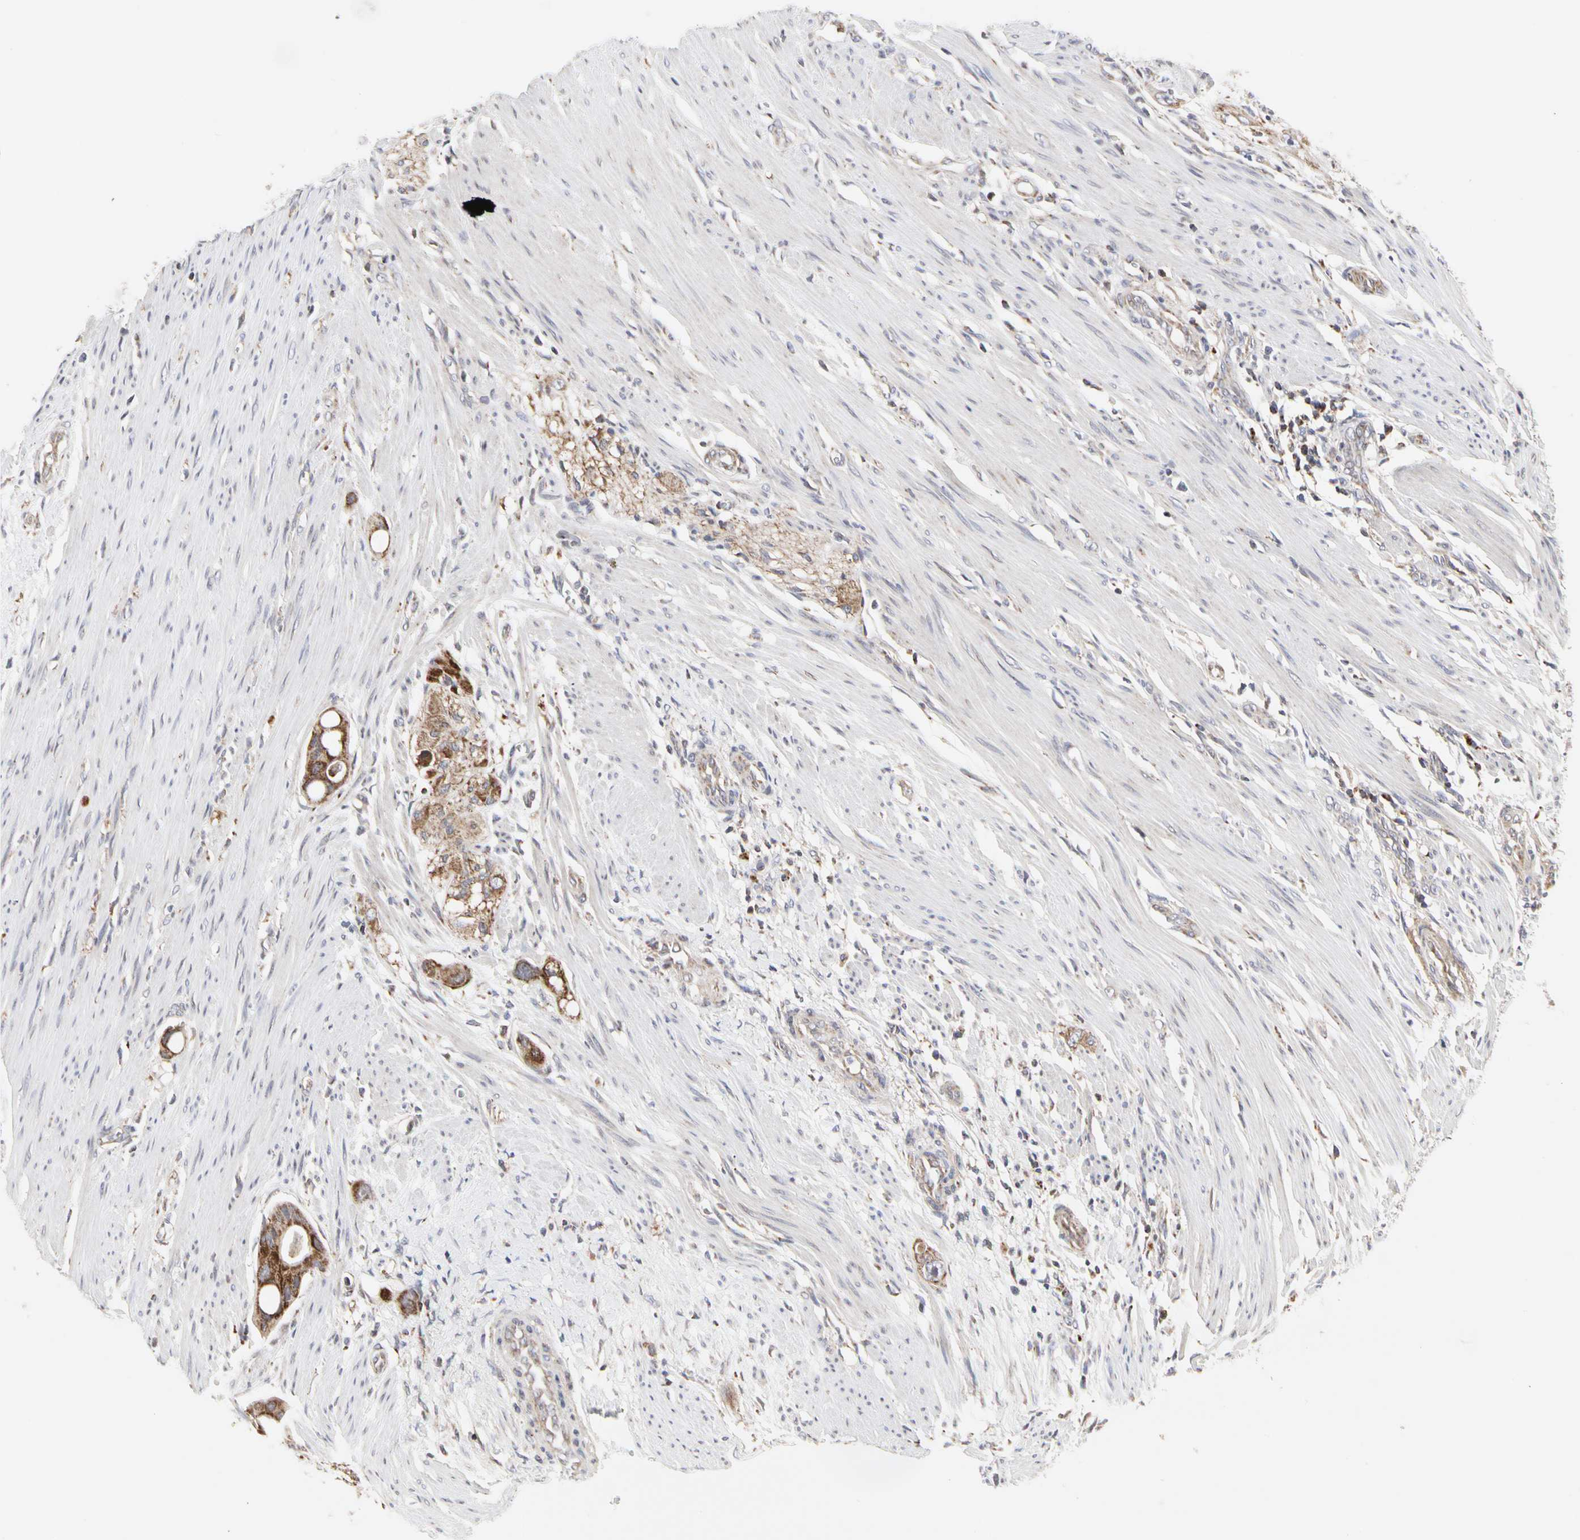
{"staining": {"intensity": "moderate", "quantity": ">75%", "location": "cytoplasmic/membranous"}, "tissue": "colorectal cancer", "cell_type": "Tumor cells", "image_type": "cancer", "snomed": [{"axis": "morphology", "description": "Adenocarcinoma, NOS"}, {"axis": "topography", "description": "Colon"}], "caption": "Brown immunohistochemical staining in colorectal adenocarcinoma exhibits moderate cytoplasmic/membranous staining in approximately >75% of tumor cells.", "gene": "TSKU", "patient": {"sex": "female", "age": 57}}